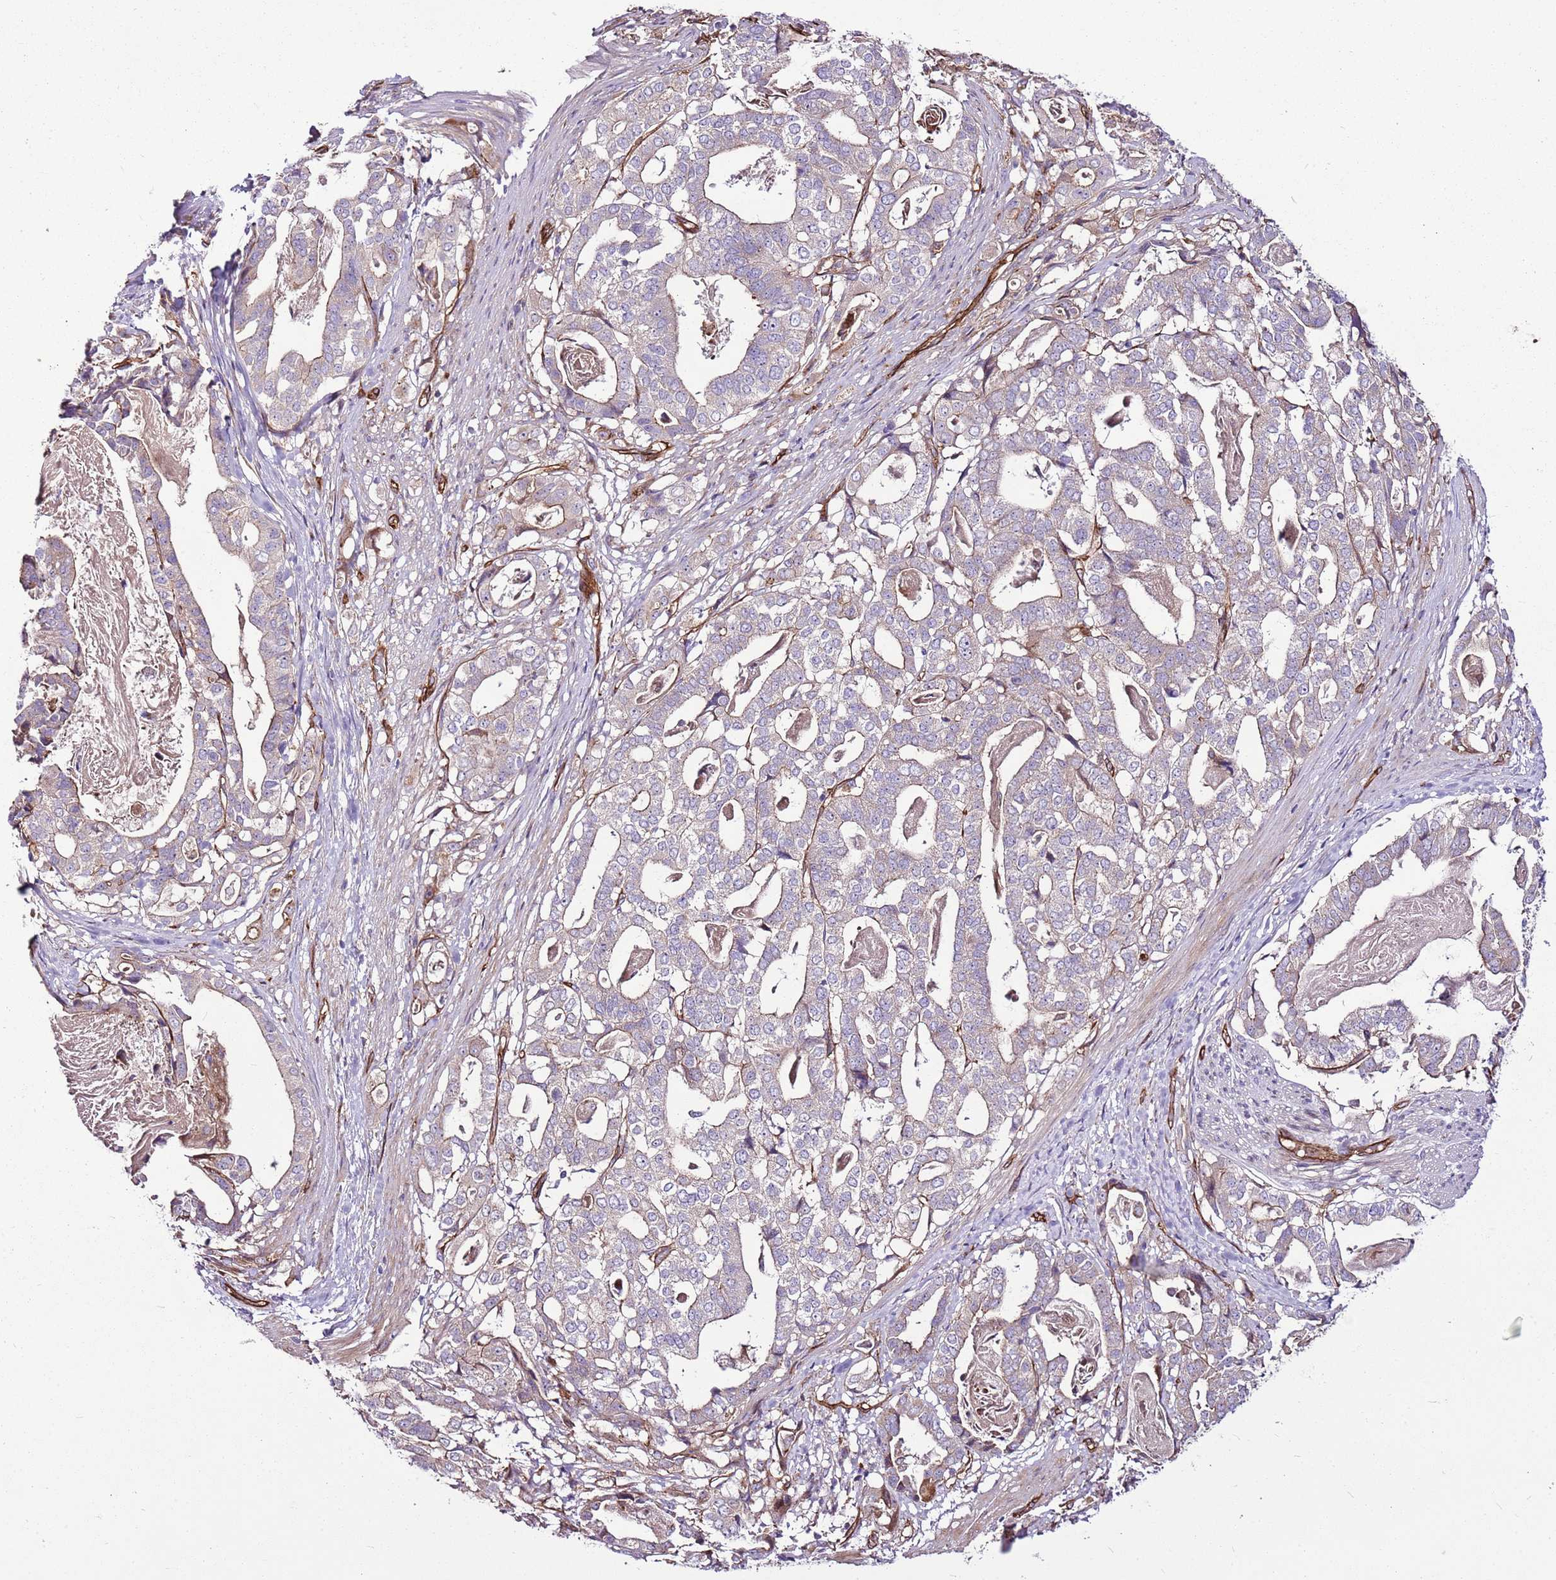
{"staining": {"intensity": "negative", "quantity": "none", "location": "none"}, "tissue": "stomach cancer", "cell_type": "Tumor cells", "image_type": "cancer", "snomed": [{"axis": "morphology", "description": "Adenocarcinoma, NOS"}, {"axis": "topography", "description": "Stomach"}], "caption": "Tumor cells show no significant protein positivity in stomach cancer.", "gene": "ZNF827", "patient": {"sex": "male", "age": 48}}